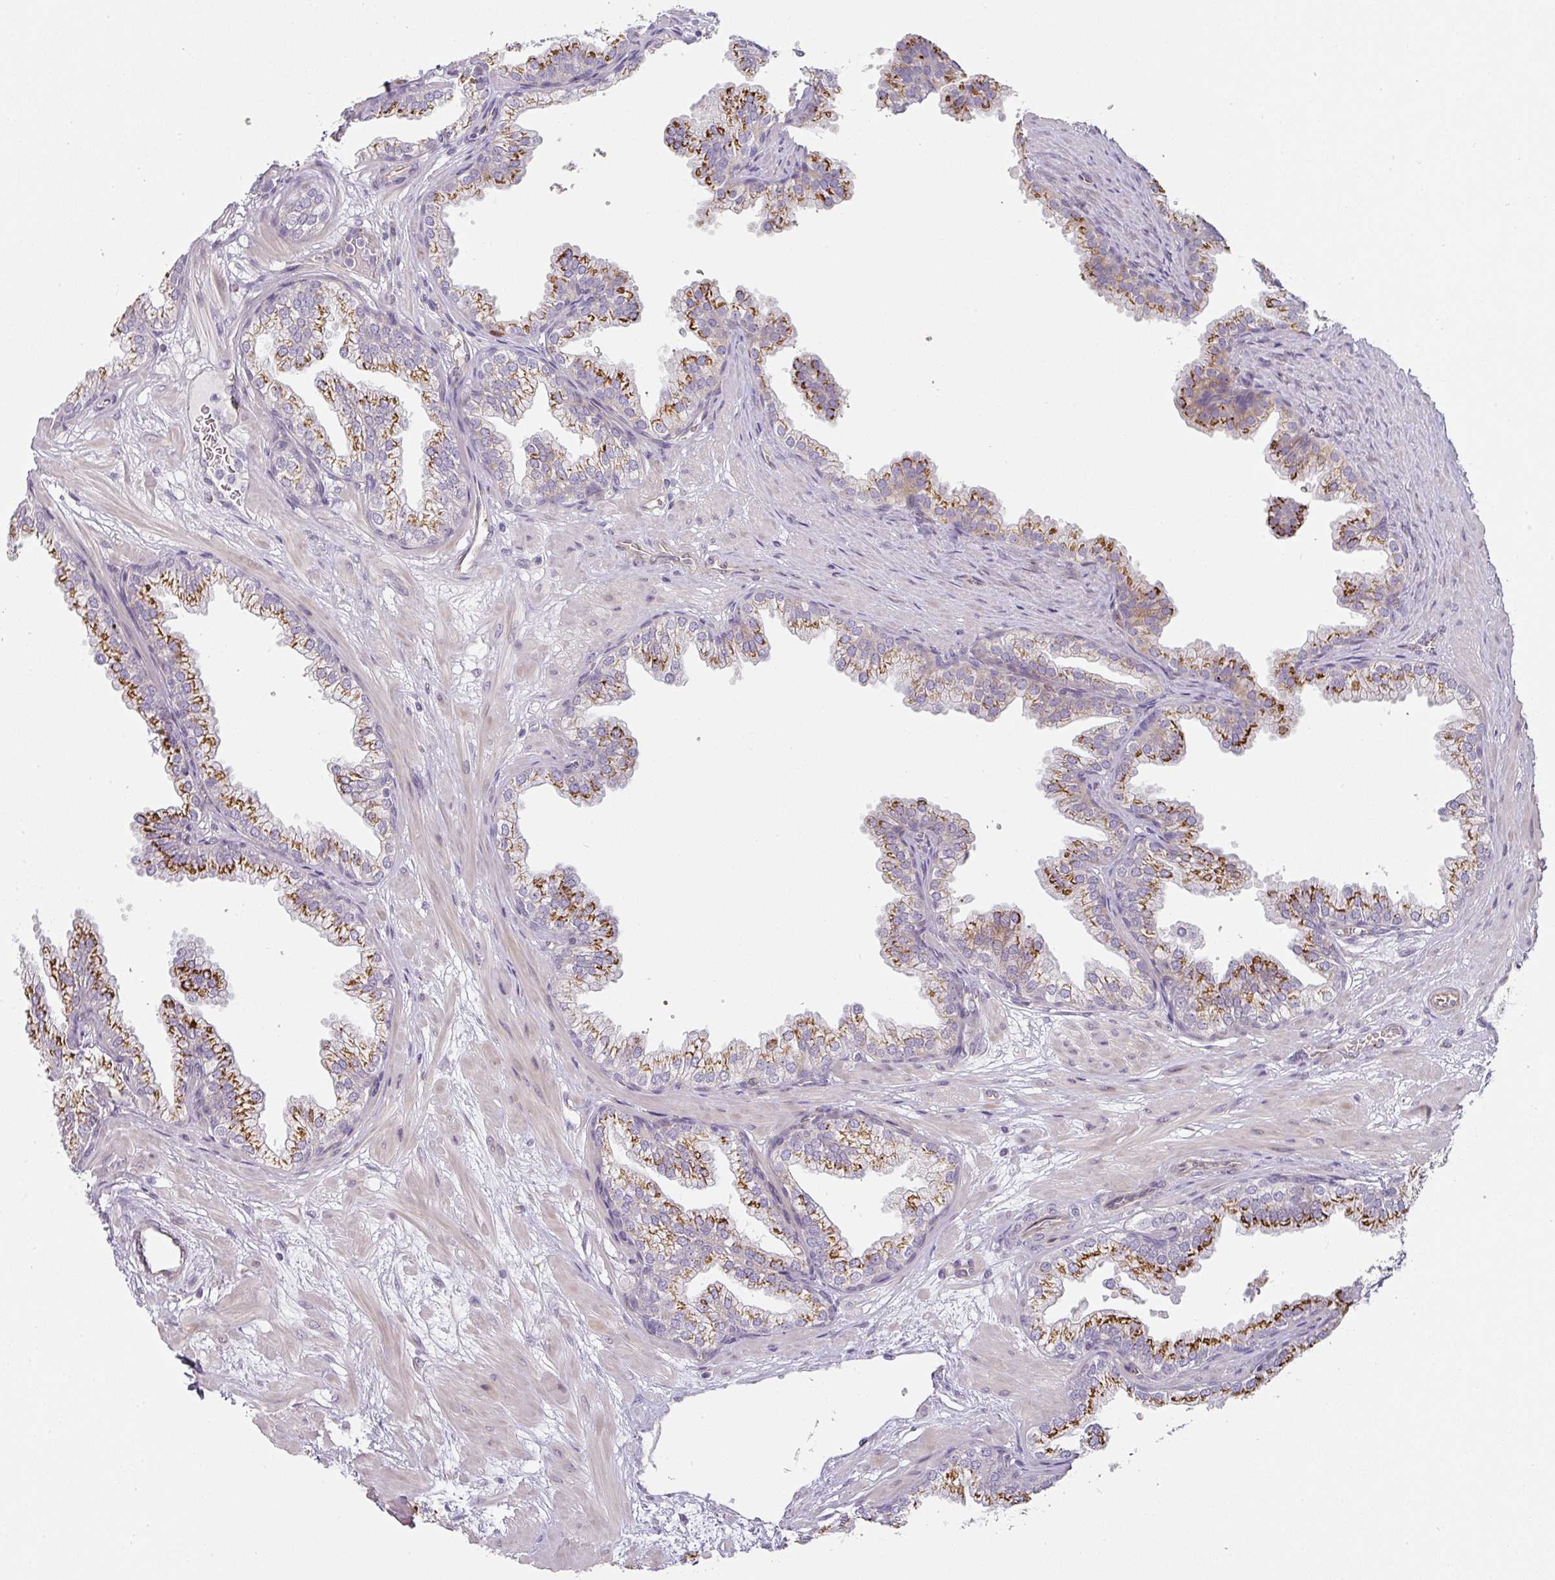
{"staining": {"intensity": "strong", "quantity": "25%-75%", "location": "cytoplasmic/membranous"}, "tissue": "prostate", "cell_type": "Glandular cells", "image_type": "normal", "snomed": [{"axis": "morphology", "description": "Normal tissue, NOS"}, {"axis": "topography", "description": "Prostate"}], "caption": "Immunohistochemistry (IHC) micrograph of normal human prostate stained for a protein (brown), which demonstrates high levels of strong cytoplasmic/membranous staining in about 25%-75% of glandular cells.", "gene": "ATP8B2", "patient": {"sex": "male", "age": 37}}